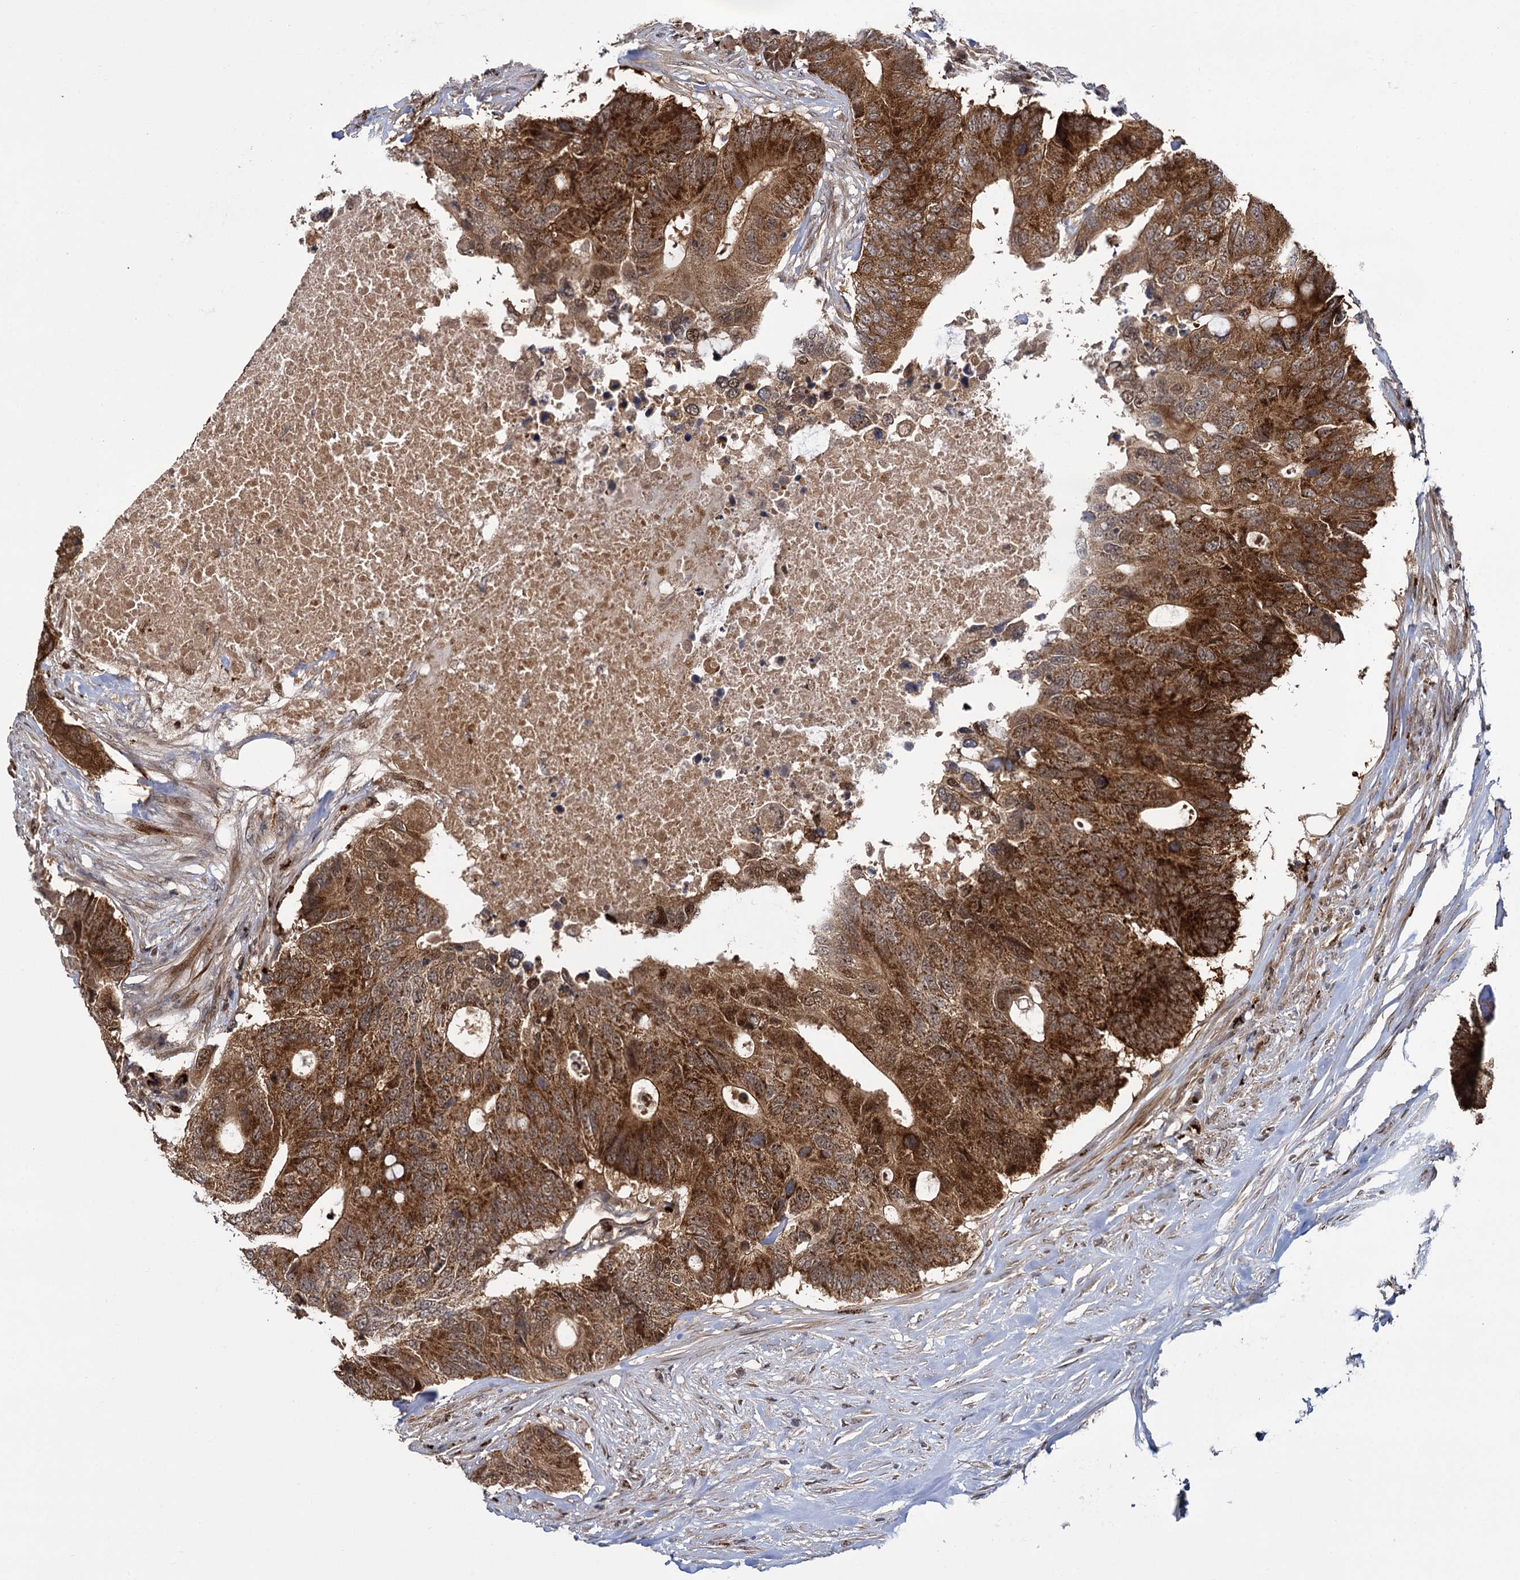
{"staining": {"intensity": "strong", "quantity": ">75%", "location": "cytoplasmic/membranous,nuclear"}, "tissue": "colorectal cancer", "cell_type": "Tumor cells", "image_type": "cancer", "snomed": [{"axis": "morphology", "description": "Adenocarcinoma, NOS"}, {"axis": "topography", "description": "Colon"}], "caption": "Adenocarcinoma (colorectal) tissue reveals strong cytoplasmic/membranous and nuclear expression in about >75% of tumor cells", "gene": "GAL3ST4", "patient": {"sex": "male", "age": 71}}